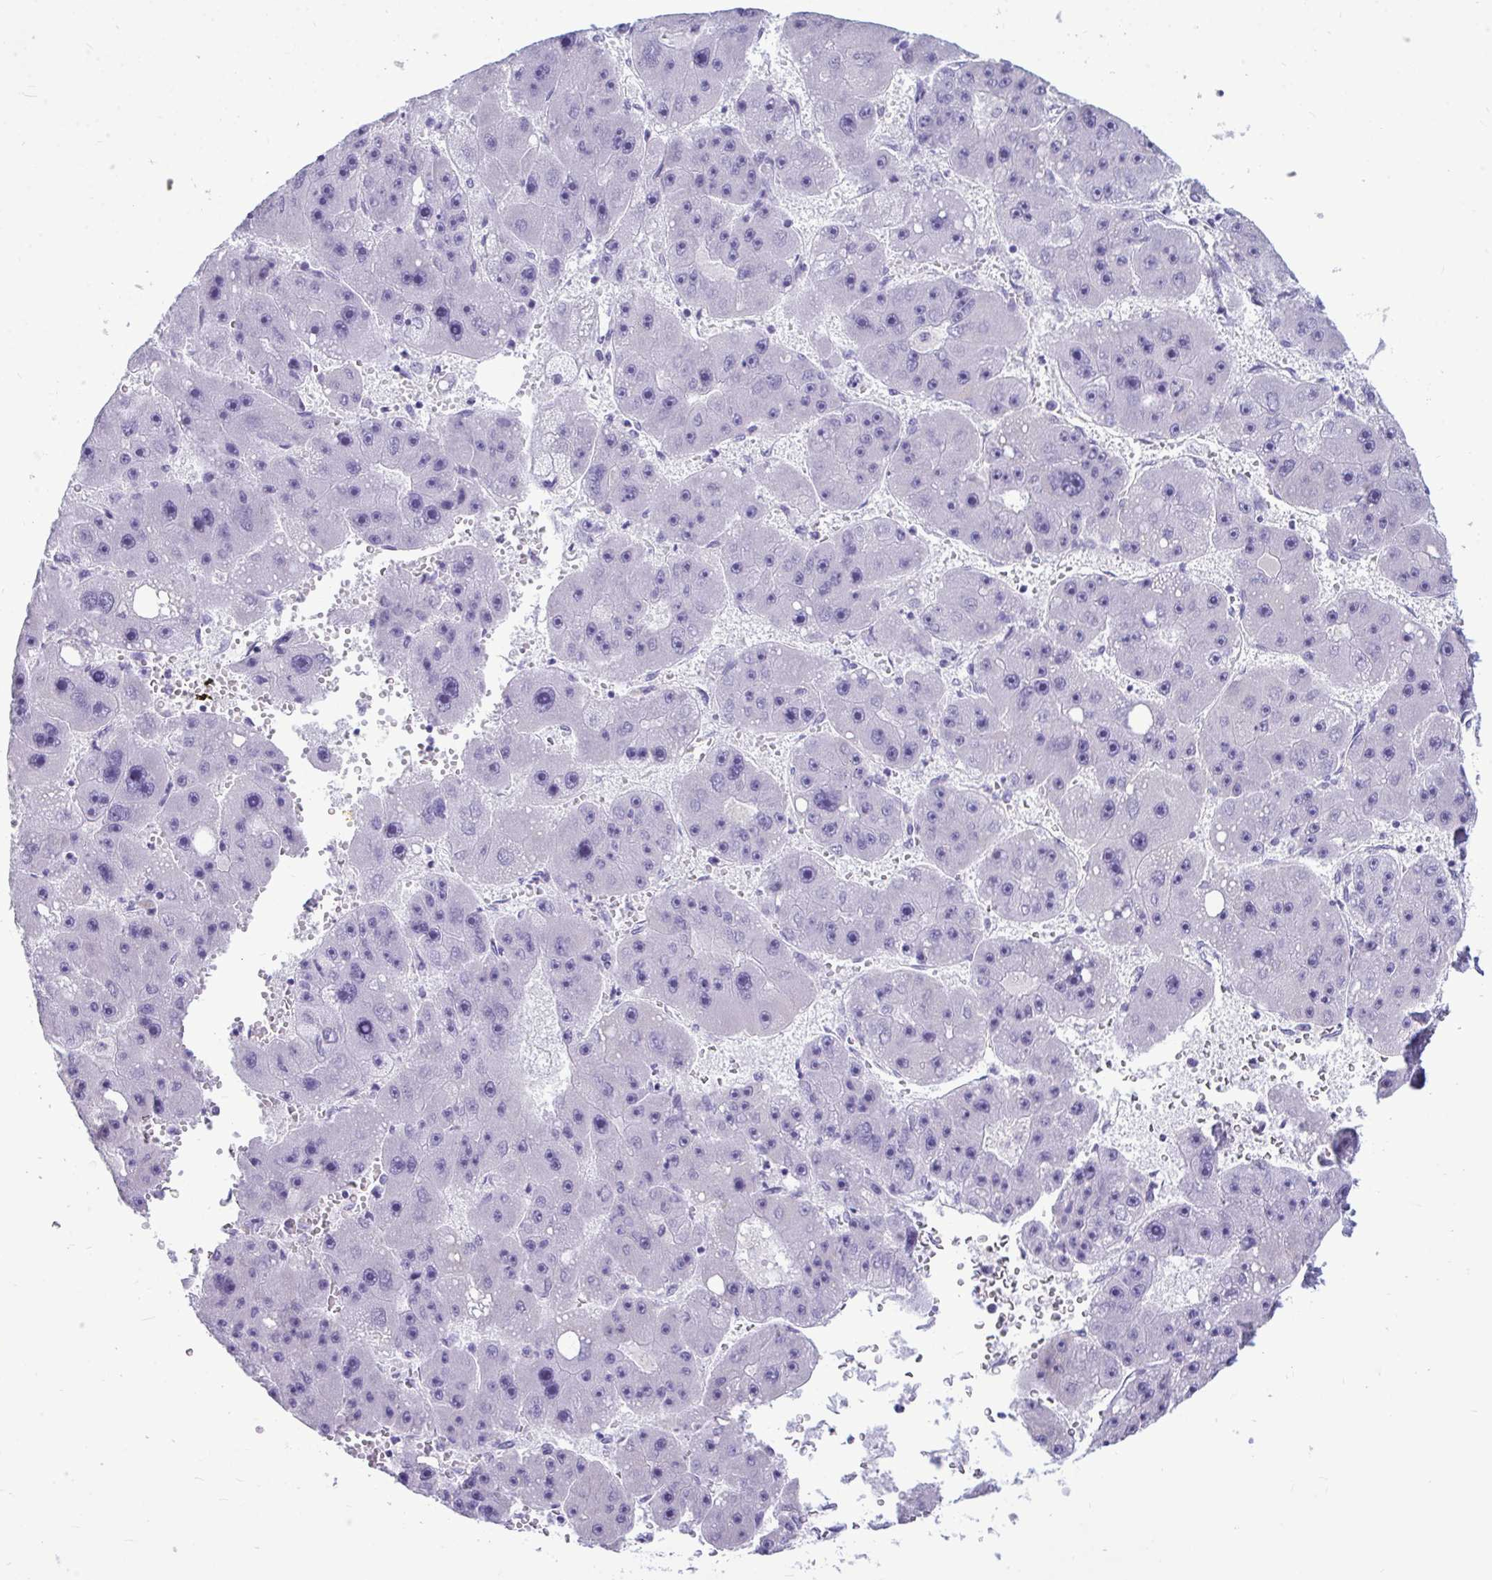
{"staining": {"intensity": "negative", "quantity": "none", "location": "none"}, "tissue": "liver cancer", "cell_type": "Tumor cells", "image_type": "cancer", "snomed": [{"axis": "morphology", "description": "Carcinoma, Hepatocellular, NOS"}, {"axis": "topography", "description": "Liver"}], "caption": "Immunohistochemistry (IHC) micrograph of human liver hepatocellular carcinoma stained for a protein (brown), which displays no expression in tumor cells.", "gene": "PRM2", "patient": {"sex": "female", "age": 61}}